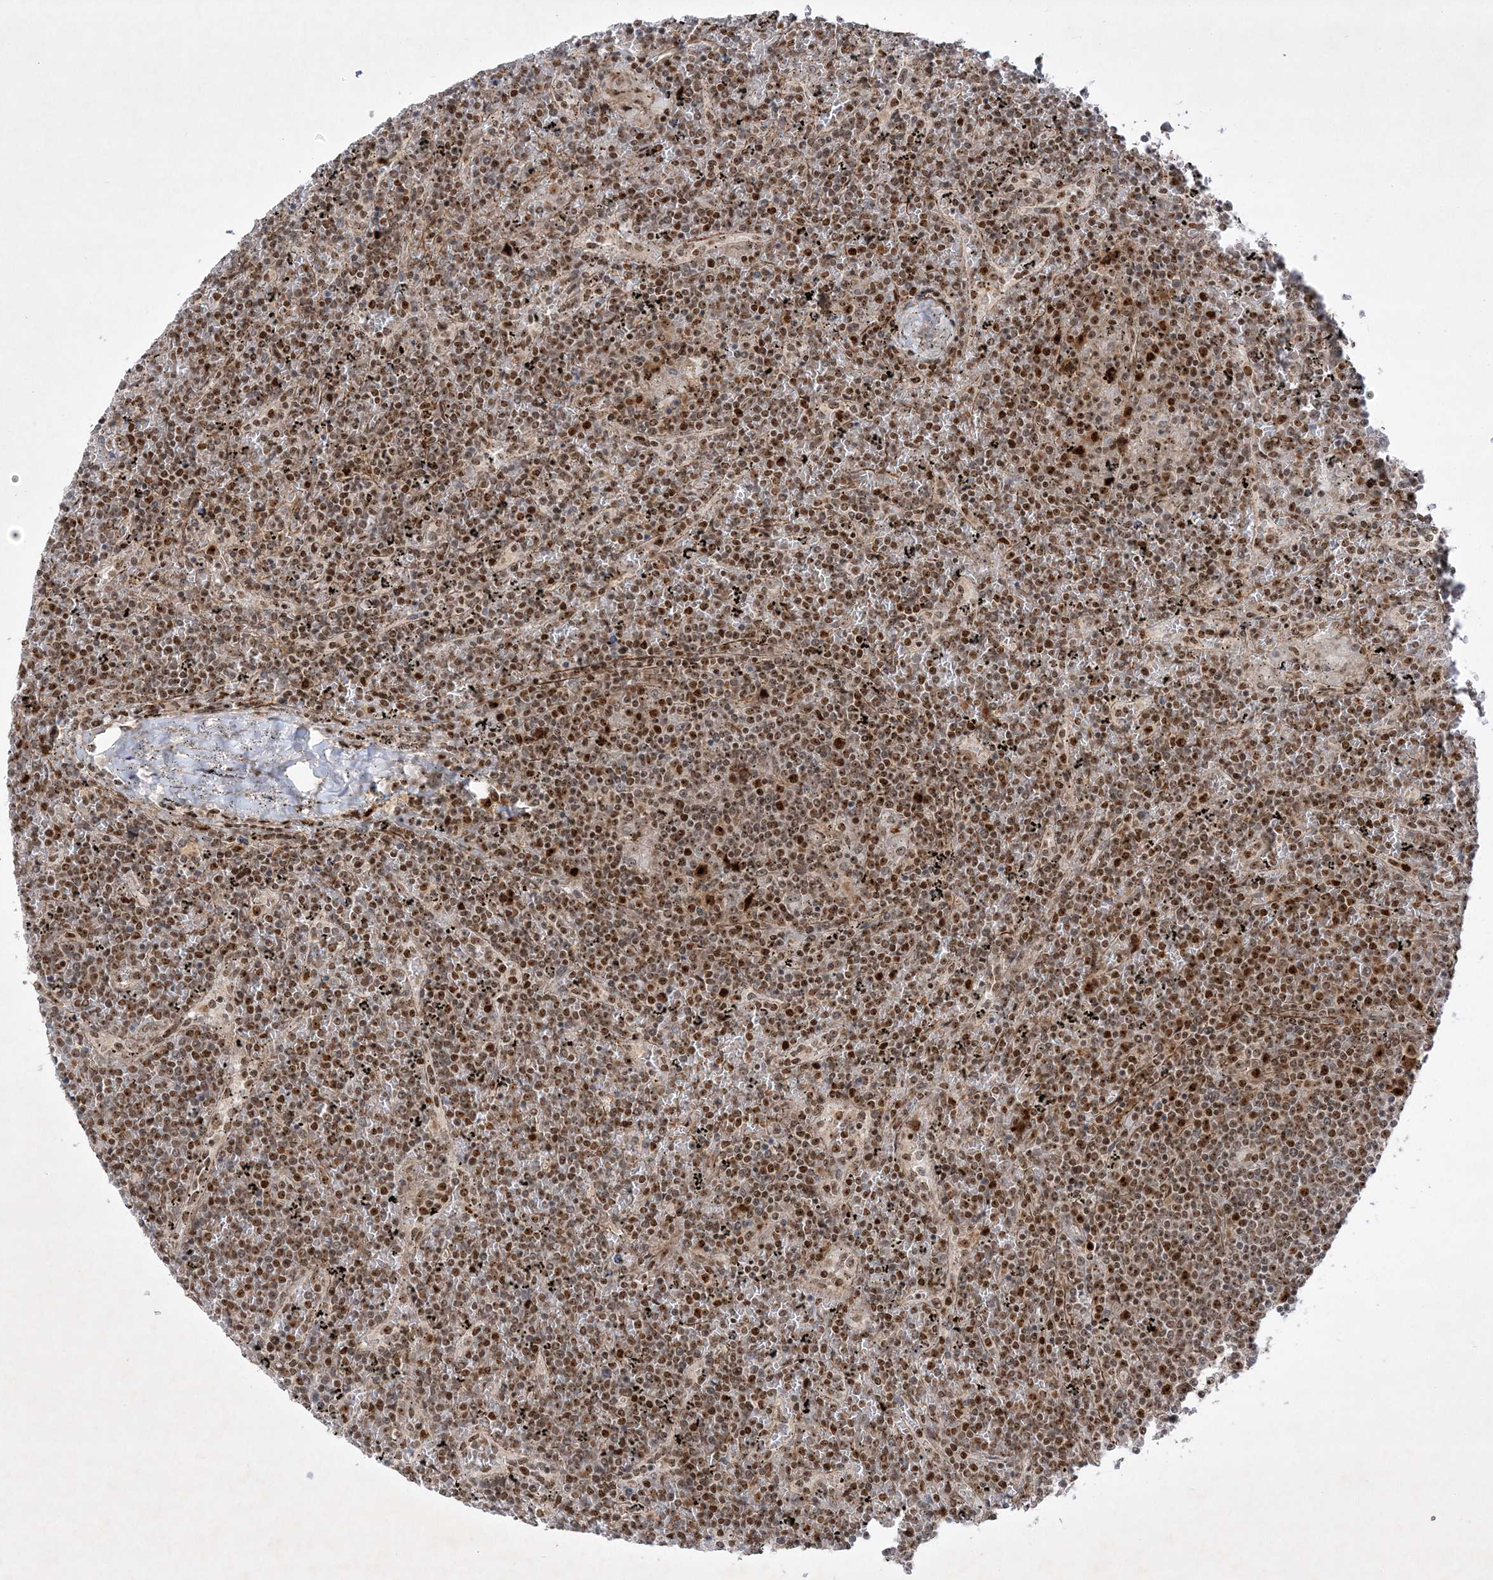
{"staining": {"intensity": "moderate", "quantity": ">75%", "location": "nuclear"}, "tissue": "lymphoma", "cell_type": "Tumor cells", "image_type": "cancer", "snomed": [{"axis": "morphology", "description": "Malignant lymphoma, non-Hodgkin's type, Low grade"}, {"axis": "topography", "description": "Spleen"}], "caption": "An image of human low-grade malignant lymphoma, non-Hodgkin's type stained for a protein demonstrates moderate nuclear brown staining in tumor cells.", "gene": "NPM3", "patient": {"sex": "female", "age": 19}}